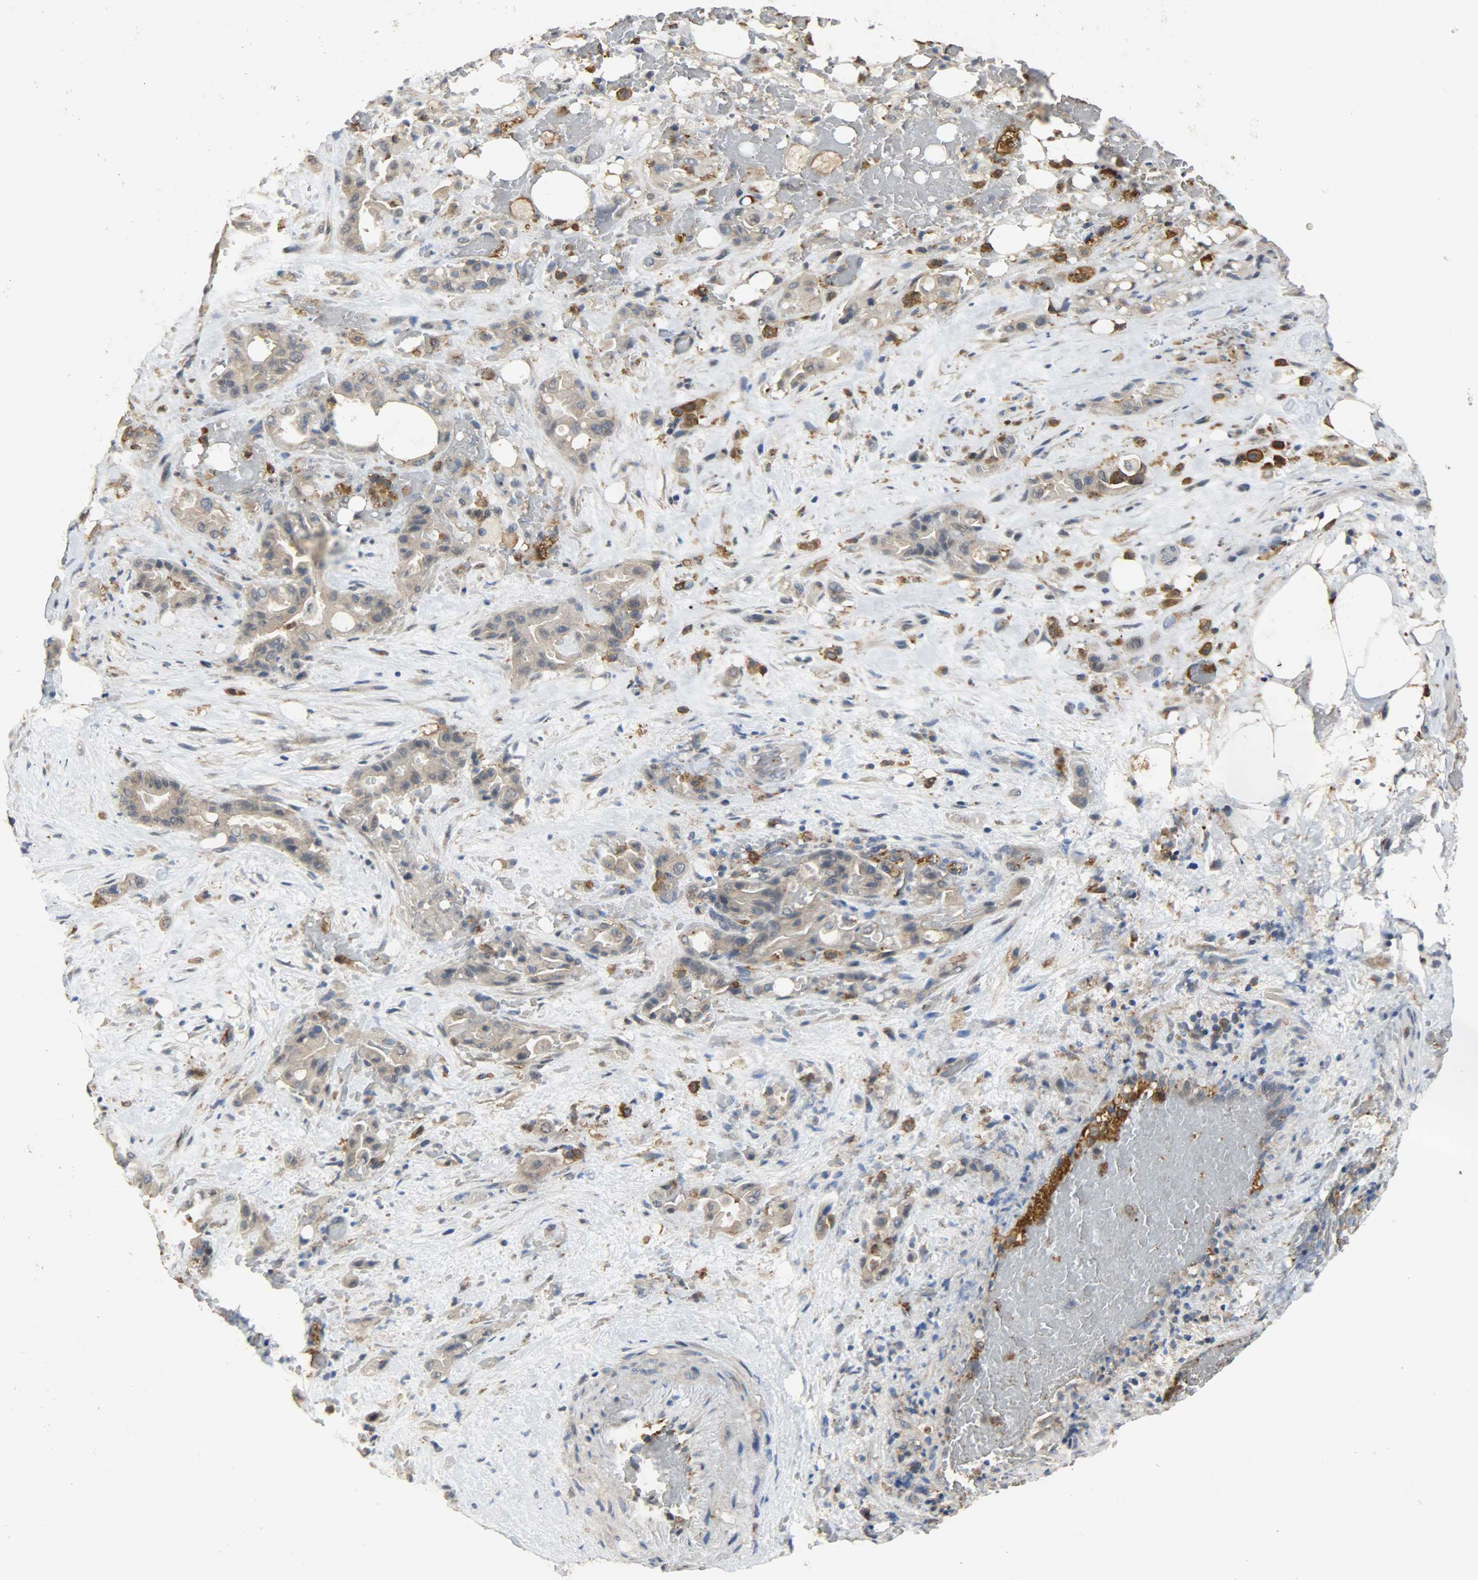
{"staining": {"intensity": "weak", "quantity": "<25%", "location": "cytoplasmic/membranous"}, "tissue": "liver cancer", "cell_type": "Tumor cells", "image_type": "cancer", "snomed": [{"axis": "morphology", "description": "Cholangiocarcinoma"}, {"axis": "topography", "description": "Liver"}], "caption": "Immunohistochemical staining of human liver cancer (cholangiocarcinoma) reveals no significant staining in tumor cells.", "gene": "SKAP2", "patient": {"sex": "female", "age": 68}}